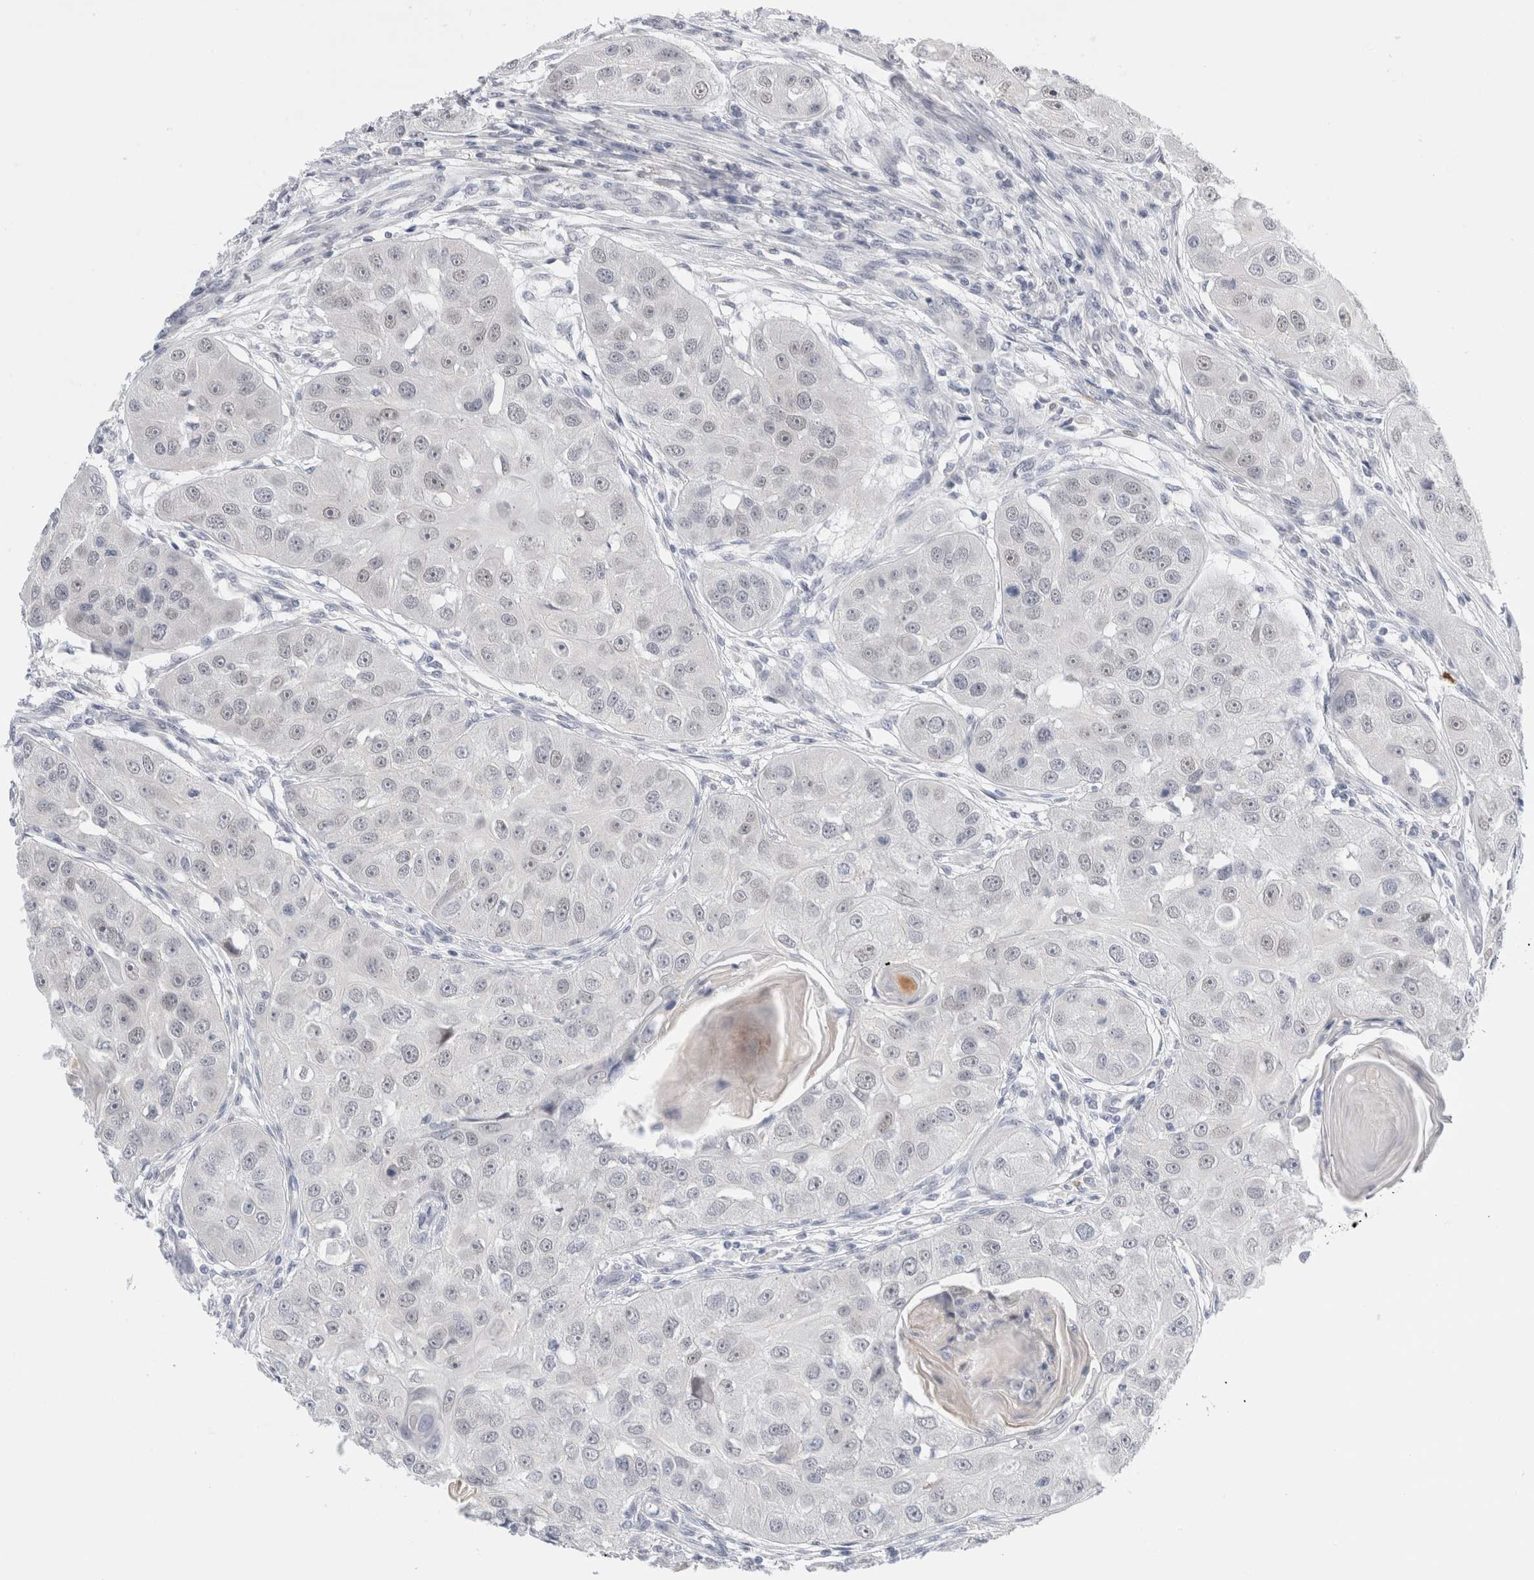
{"staining": {"intensity": "weak", "quantity": "<25%", "location": "nuclear"}, "tissue": "head and neck cancer", "cell_type": "Tumor cells", "image_type": "cancer", "snomed": [{"axis": "morphology", "description": "Normal tissue, NOS"}, {"axis": "morphology", "description": "Squamous cell carcinoma, NOS"}, {"axis": "topography", "description": "Skeletal muscle"}, {"axis": "topography", "description": "Head-Neck"}], "caption": "High power microscopy image of an IHC histopathology image of squamous cell carcinoma (head and neck), revealing no significant staining in tumor cells.", "gene": "SLC22A12", "patient": {"sex": "male", "age": 51}}